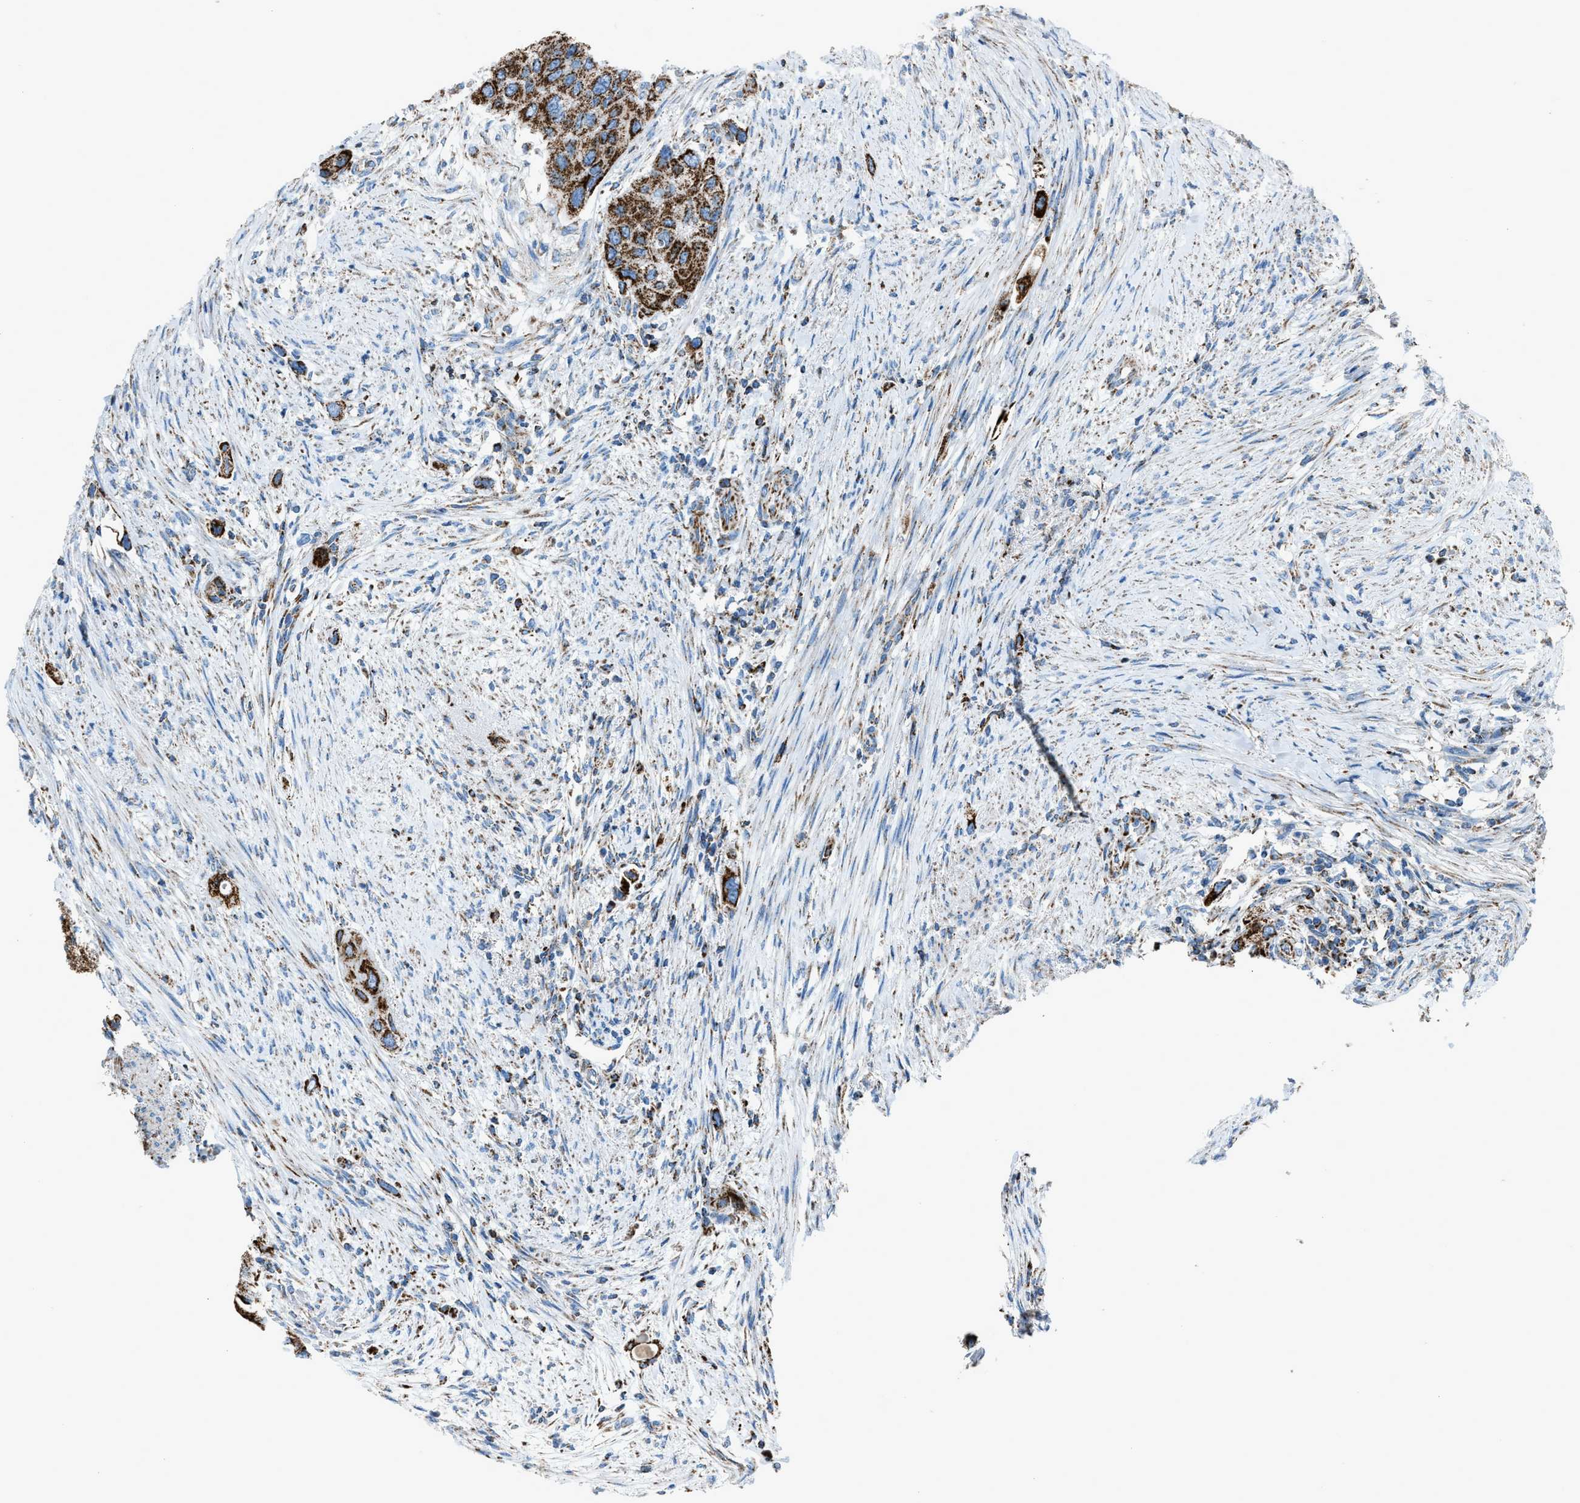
{"staining": {"intensity": "strong", "quantity": ">75%", "location": "cytoplasmic/membranous"}, "tissue": "urothelial cancer", "cell_type": "Tumor cells", "image_type": "cancer", "snomed": [{"axis": "morphology", "description": "Urothelial carcinoma, High grade"}, {"axis": "topography", "description": "Urinary bladder"}], "caption": "This is a photomicrograph of immunohistochemistry (IHC) staining of urothelial cancer, which shows strong expression in the cytoplasmic/membranous of tumor cells.", "gene": "MDH2", "patient": {"sex": "female", "age": 56}}